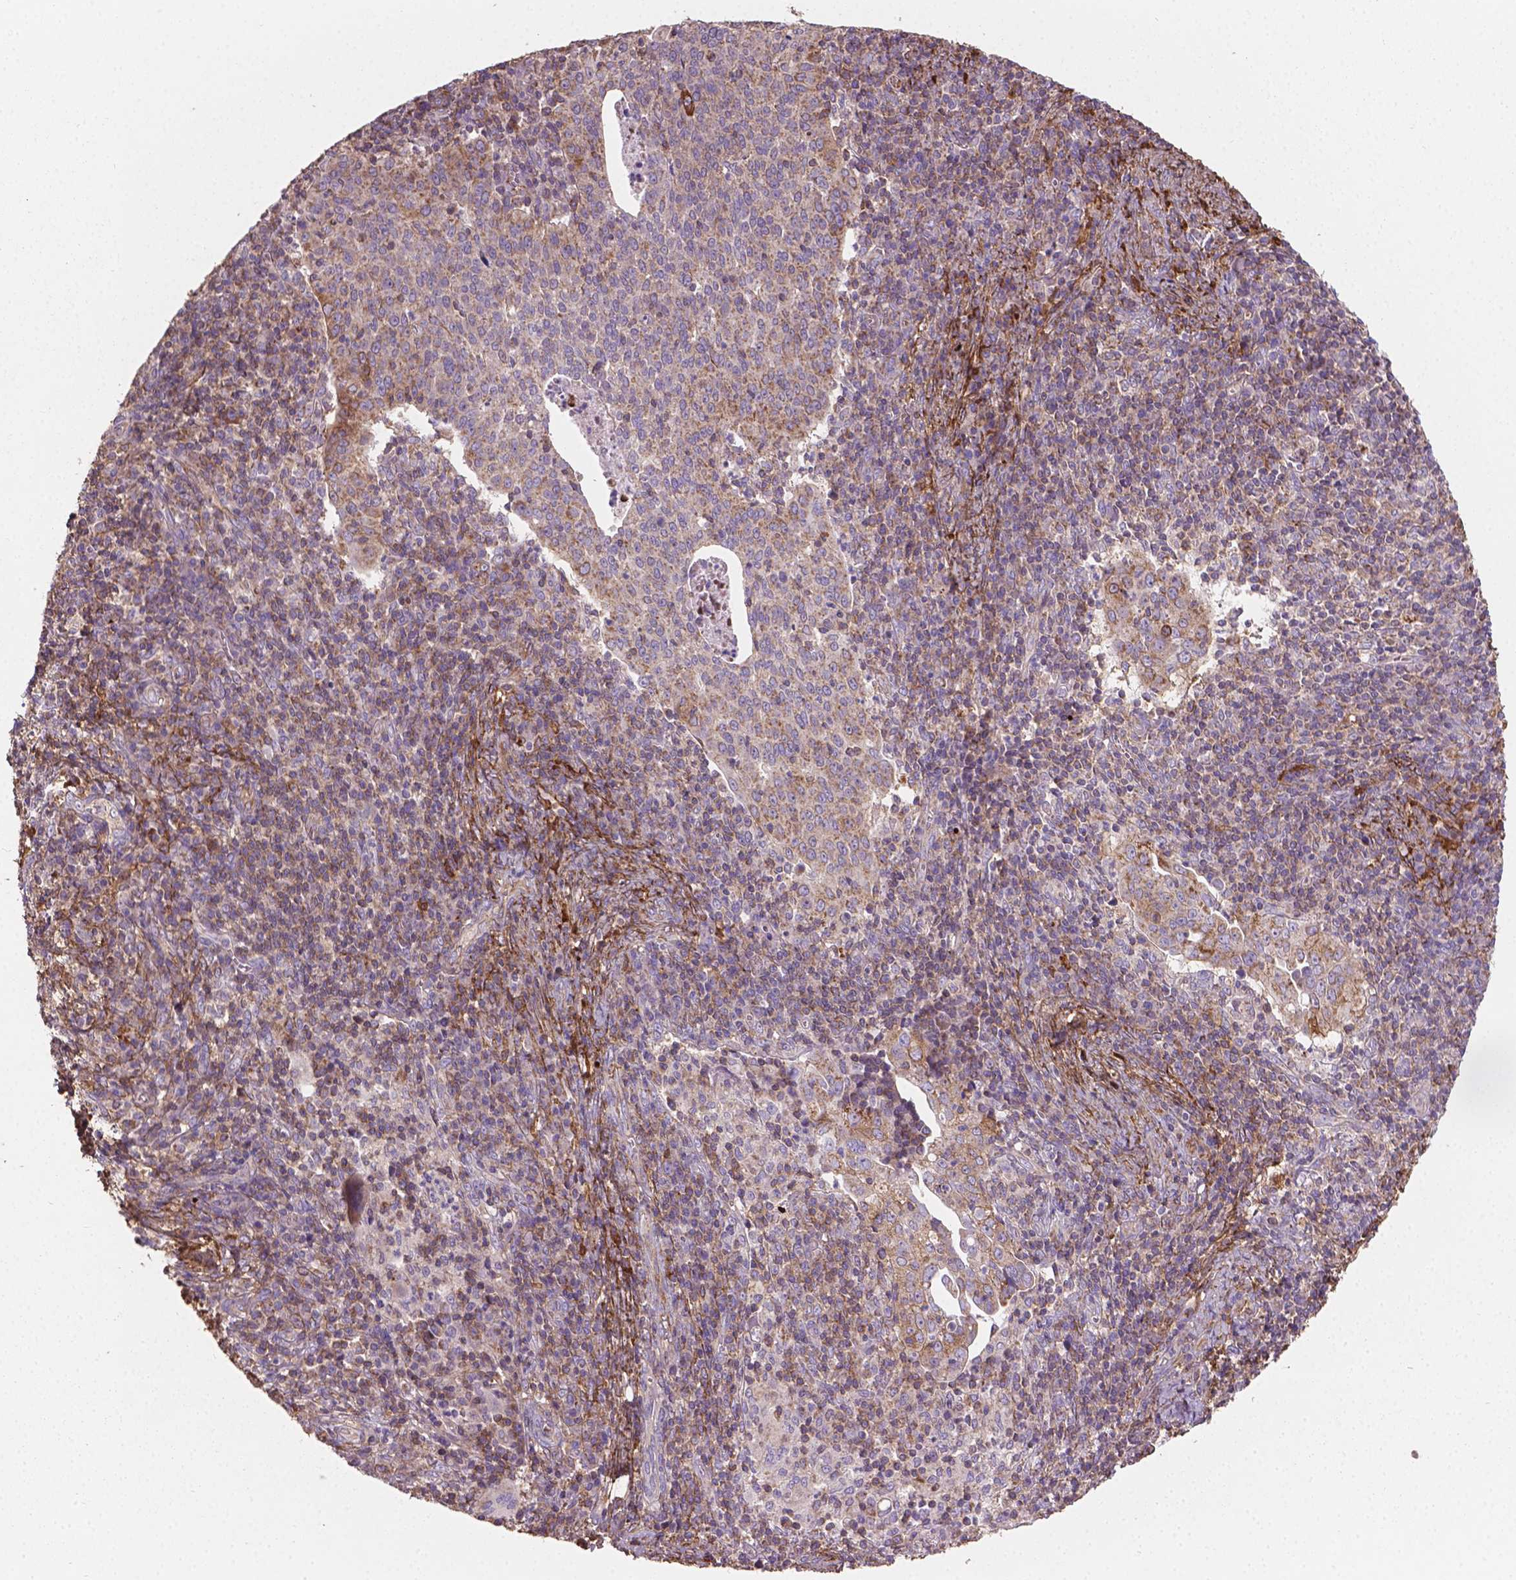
{"staining": {"intensity": "moderate", "quantity": "25%-75%", "location": "cytoplasmic/membranous"}, "tissue": "cervical cancer", "cell_type": "Tumor cells", "image_type": "cancer", "snomed": [{"axis": "morphology", "description": "Squamous cell carcinoma, NOS"}, {"axis": "topography", "description": "Cervix"}], "caption": "There is medium levels of moderate cytoplasmic/membranous expression in tumor cells of squamous cell carcinoma (cervical), as demonstrated by immunohistochemical staining (brown color).", "gene": "TCAF1", "patient": {"sex": "female", "age": 39}}